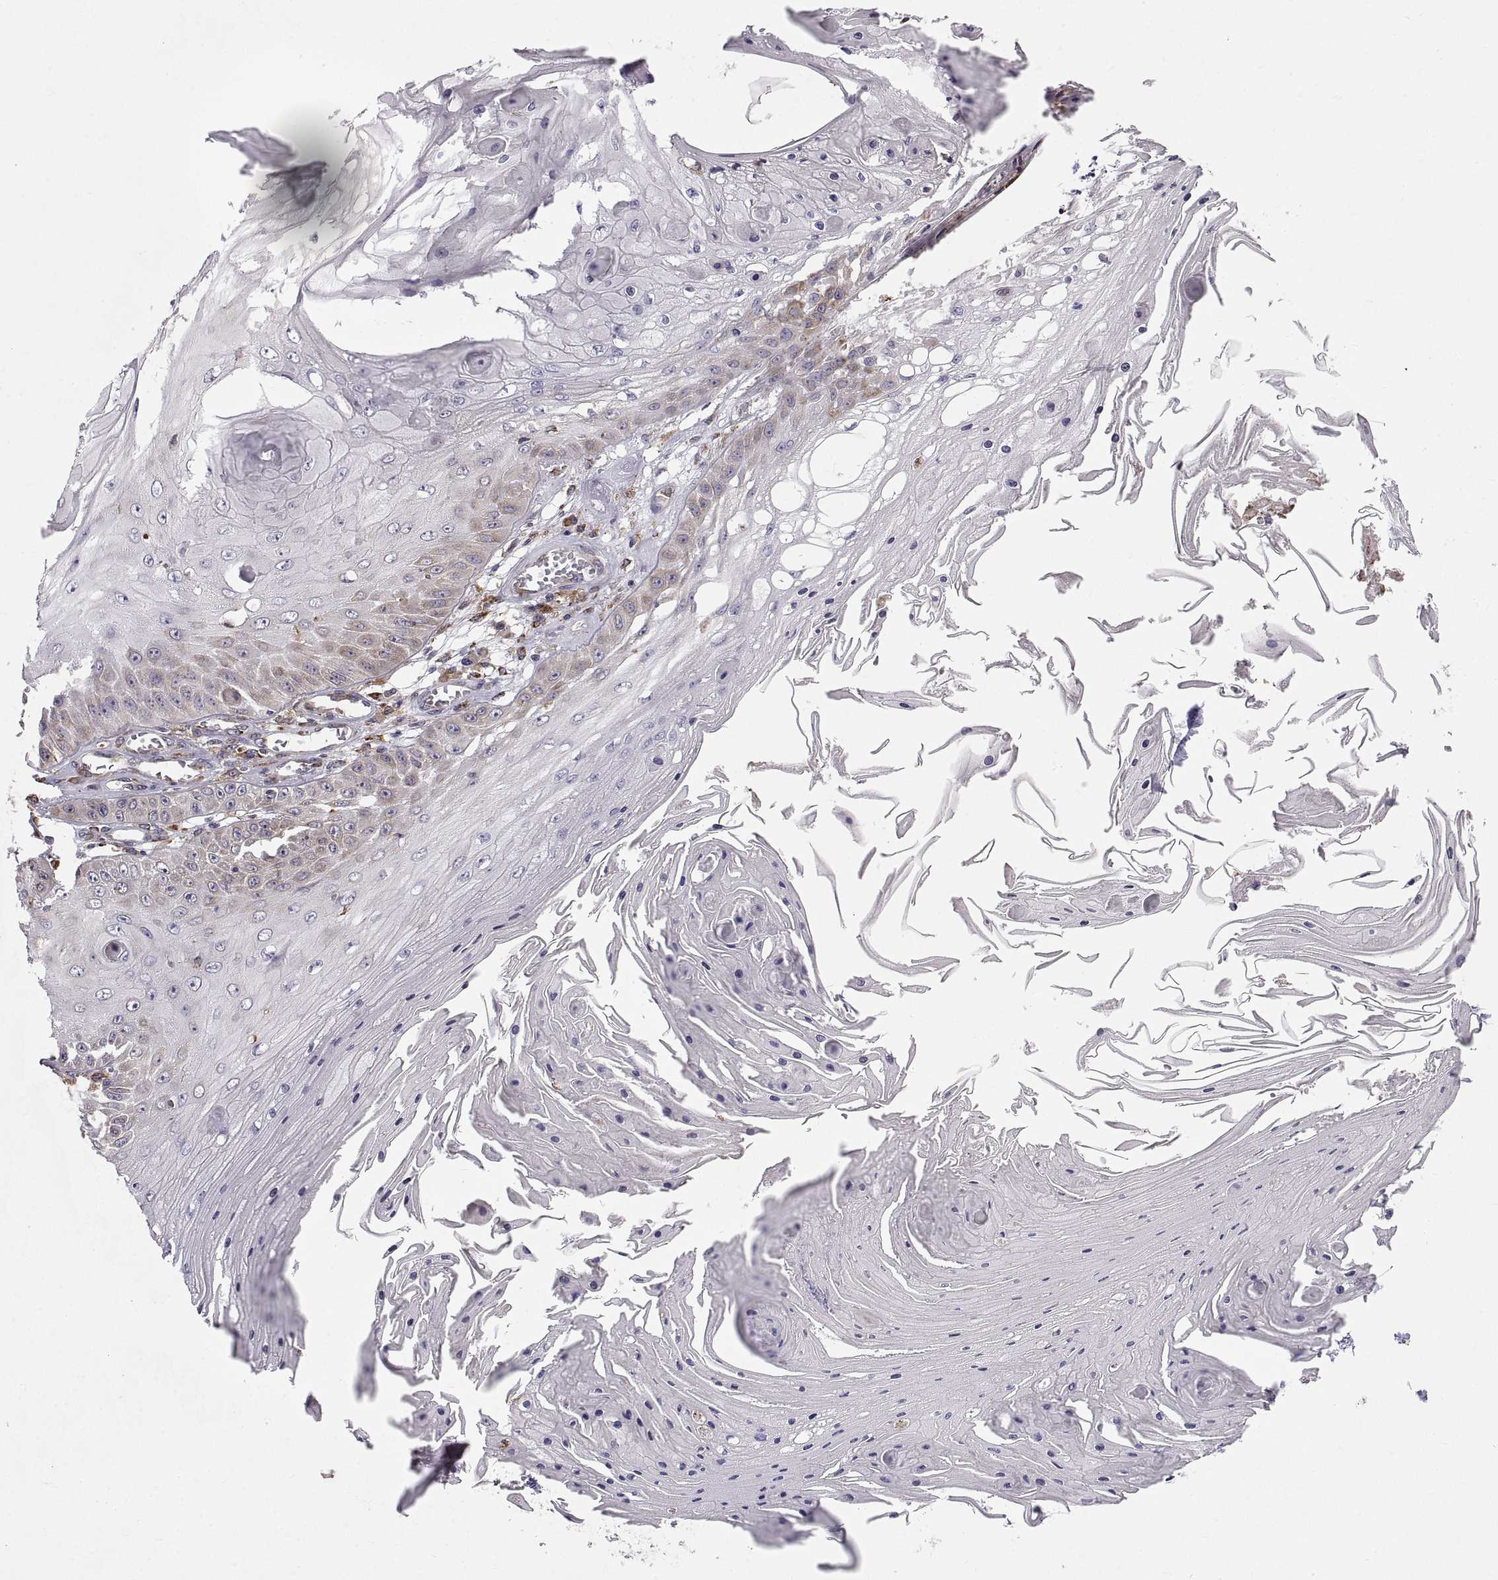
{"staining": {"intensity": "negative", "quantity": "none", "location": "none"}, "tissue": "skin cancer", "cell_type": "Tumor cells", "image_type": "cancer", "snomed": [{"axis": "morphology", "description": "Squamous cell carcinoma, NOS"}, {"axis": "topography", "description": "Skin"}], "caption": "An image of squamous cell carcinoma (skin) stained for a protein reveals no brown staining in tumor cells. (Immunohistochemistry (ihc), brightfield microscopy, high magnification).", "gene": "PLEKHB2", "patient": {"sex": "male", "age": 70}}